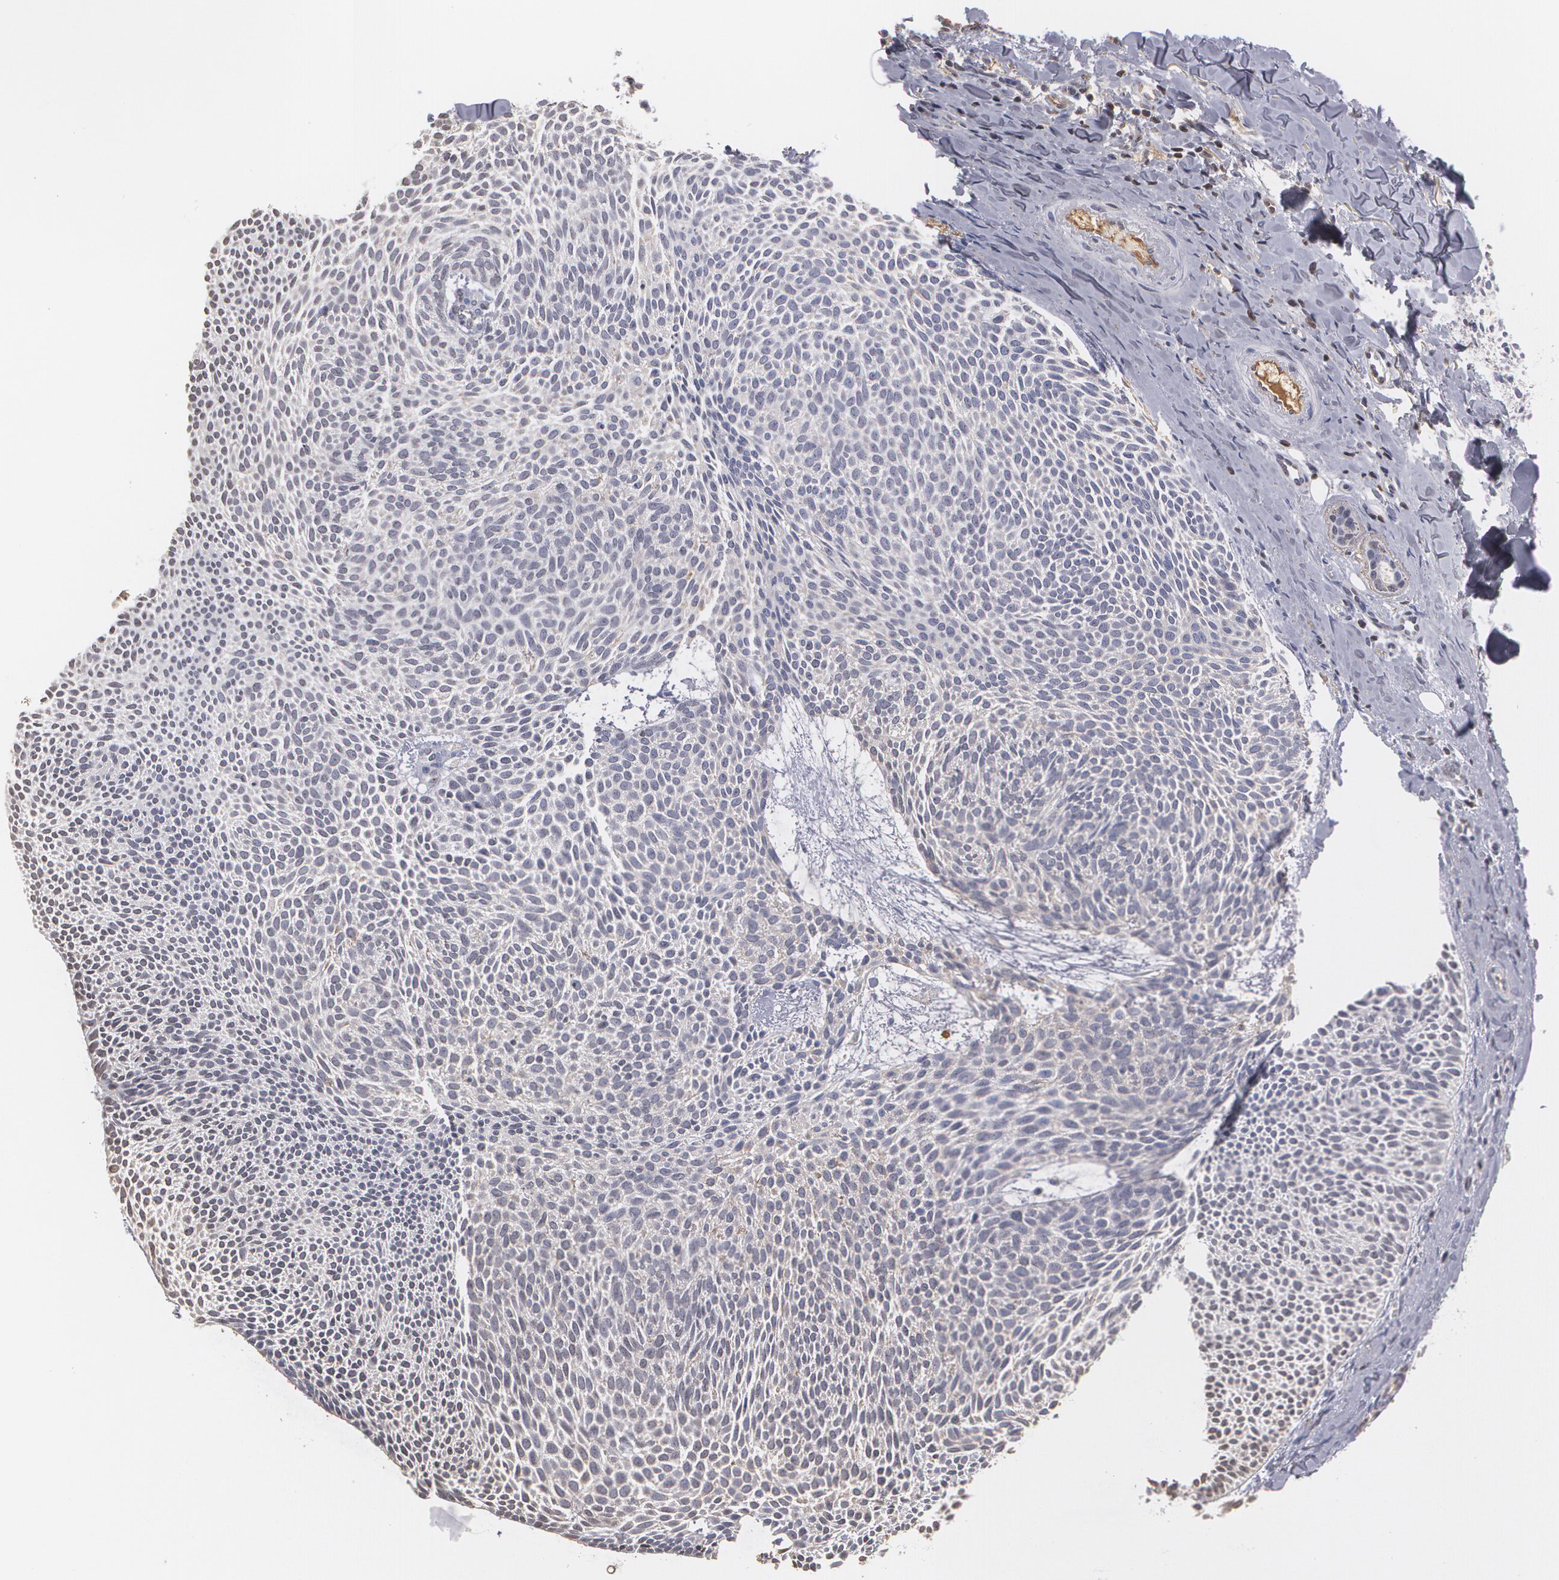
{"staining": {"intensity": "negative", "quantity": "none", "location": "none"}, "tissue": "skin cancer", "cell_type": "Tumor cells", "image_type": "cancer", "snomed": [{"axis": "morphology", "description": "Basal cell carcinoma"}, {"axis": "topography", "description": "Skin"}], "caption": "An image of human skin cancer is negative for staining in tumor cells.", "gene": "SERPINA1", "patient": {"sex": "male", "age": 84}}